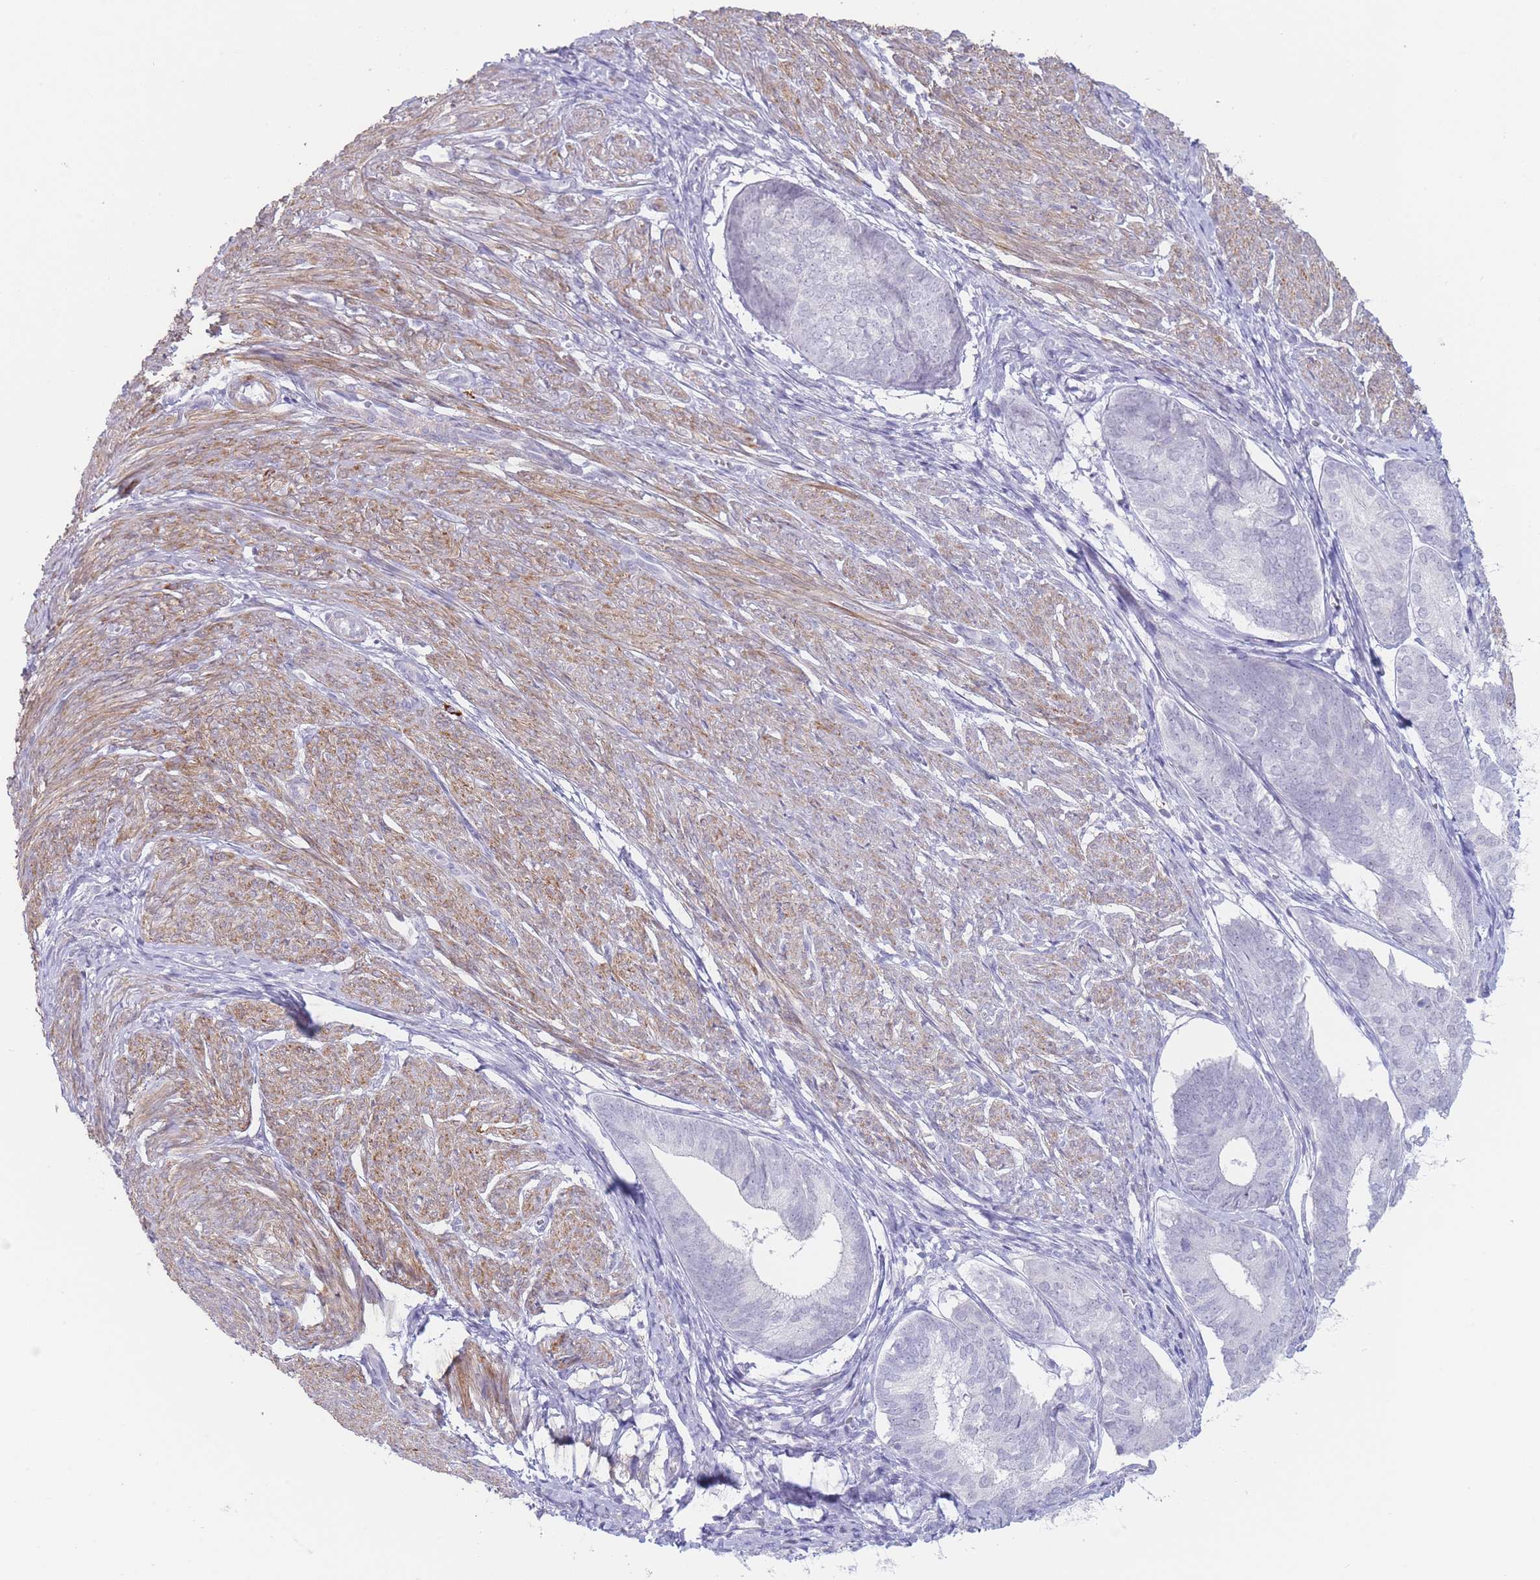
{"staining": {"intensity": "negative", "quantity": "none", "location": "none"}, "tissue": "endometrial cancer", "cell_type": "Tumor cells", "image_type": "cancer", "snomed": [{"axis": "morphology", "description": "Adenocarcinoma, NOS"}, {"axis": "topography", "description": "Endometrium"}], "caption": "Endometrial adenocarcinoma was stained to show a protein in brown. There is no significant positivity in tumor cells. (DAB immunohistochemistry (IHC) with hematoxylin counter stain).", "gene": "ASAP3", "patient": {"sex": "female", "age": 87}}